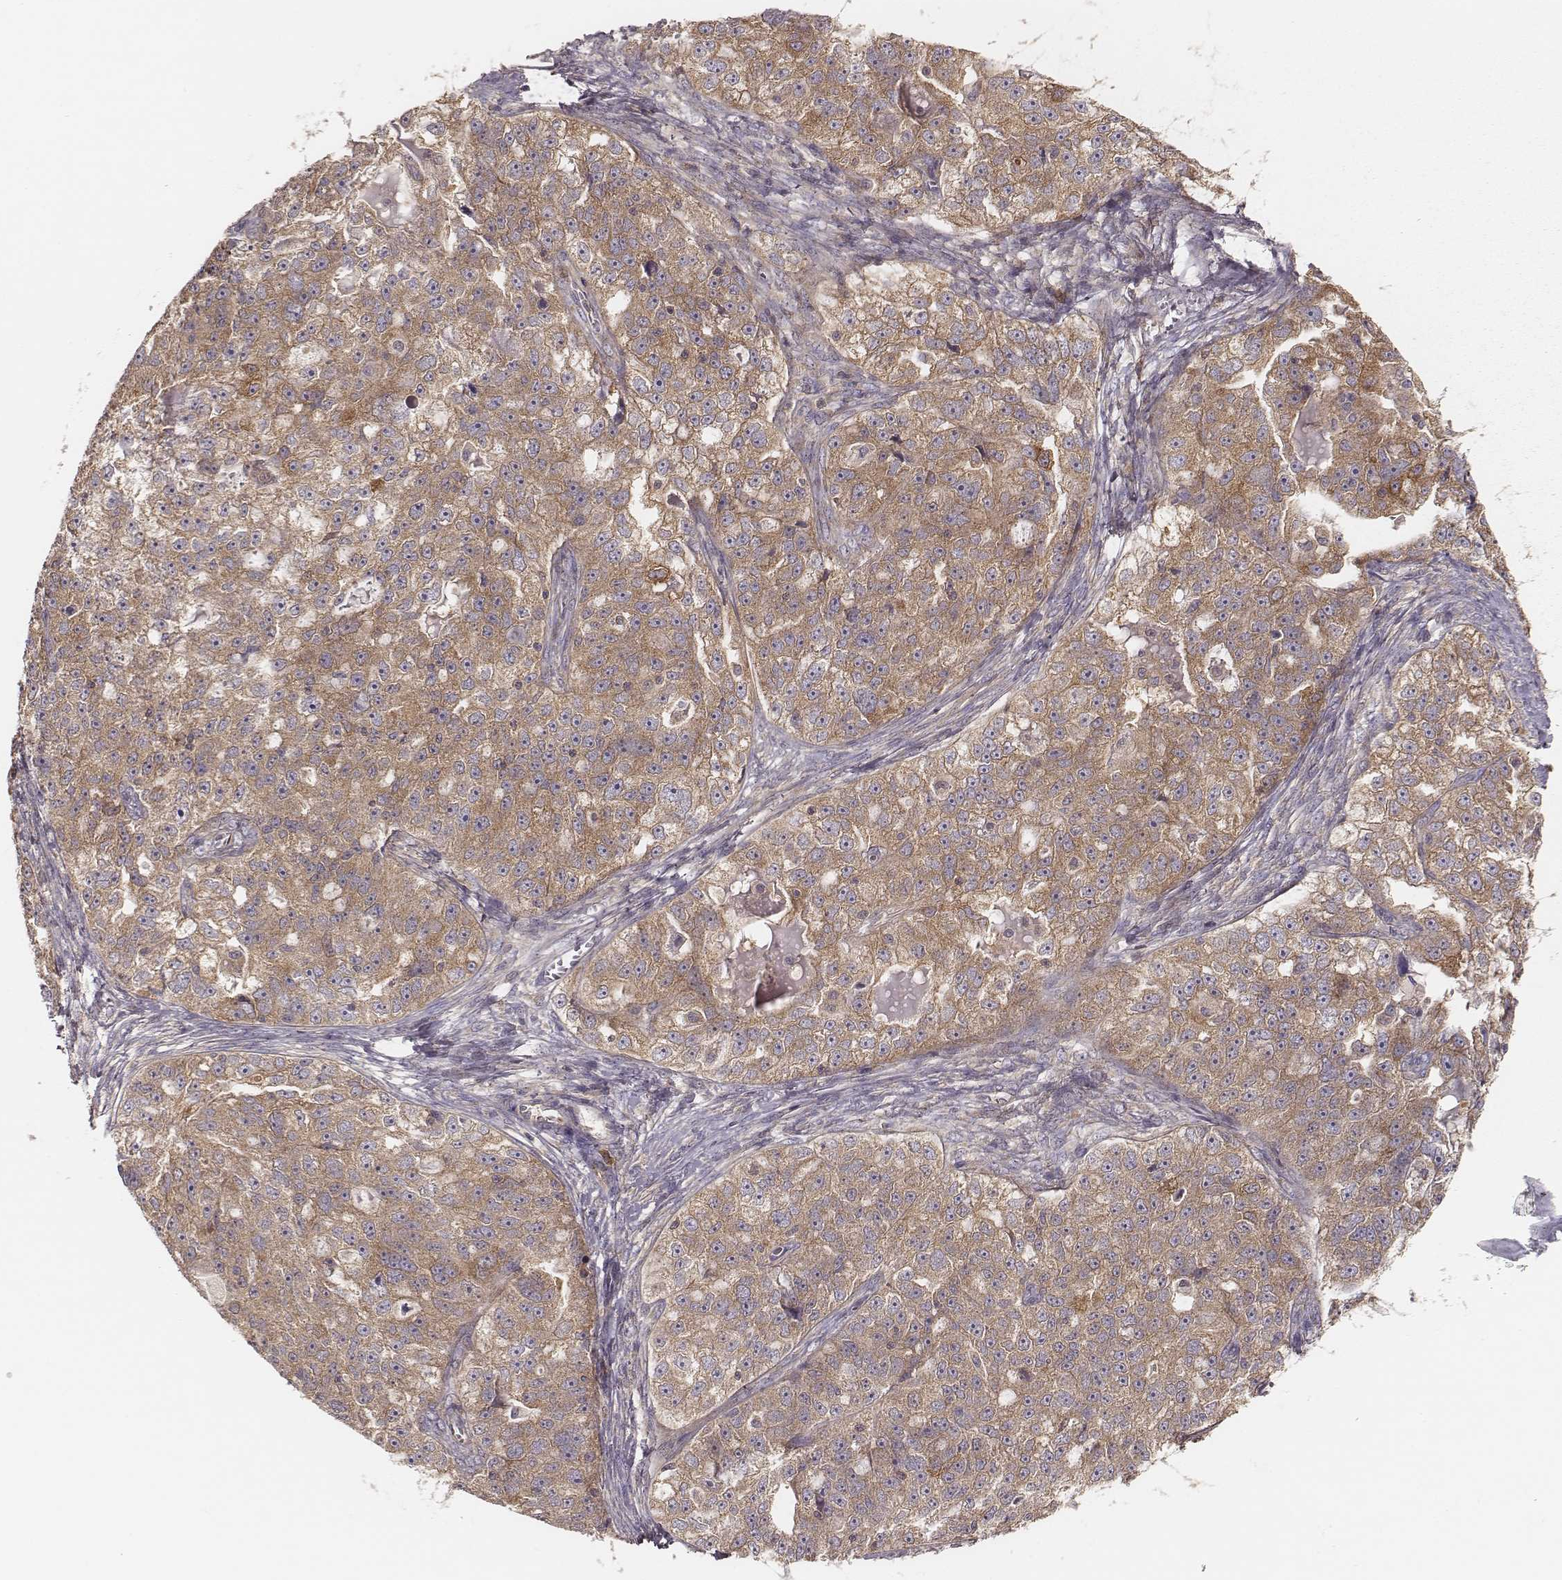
{"staining": {"intensity": "moderate", "quantity": ">75%", "location": "cytoplasmic/membranous"}, "tissue": "ovarian cancer", "cell_type": "Tumor cells", "image_type": "cancer", "snomed": [{"axis": "morphology", "description": "Cystadenocarcinoma, serous, NOS"}, {"axis": "topography", "description": "Ovary"}], "caption": "Protein staining displays moderate cytoplasmic/membranous staining in about >75% of tumor cells in ovarian cancer (serous cystadenocarcinoma).", "gene": "CARS1", "patient": {"sex": "female", "age": 51}}